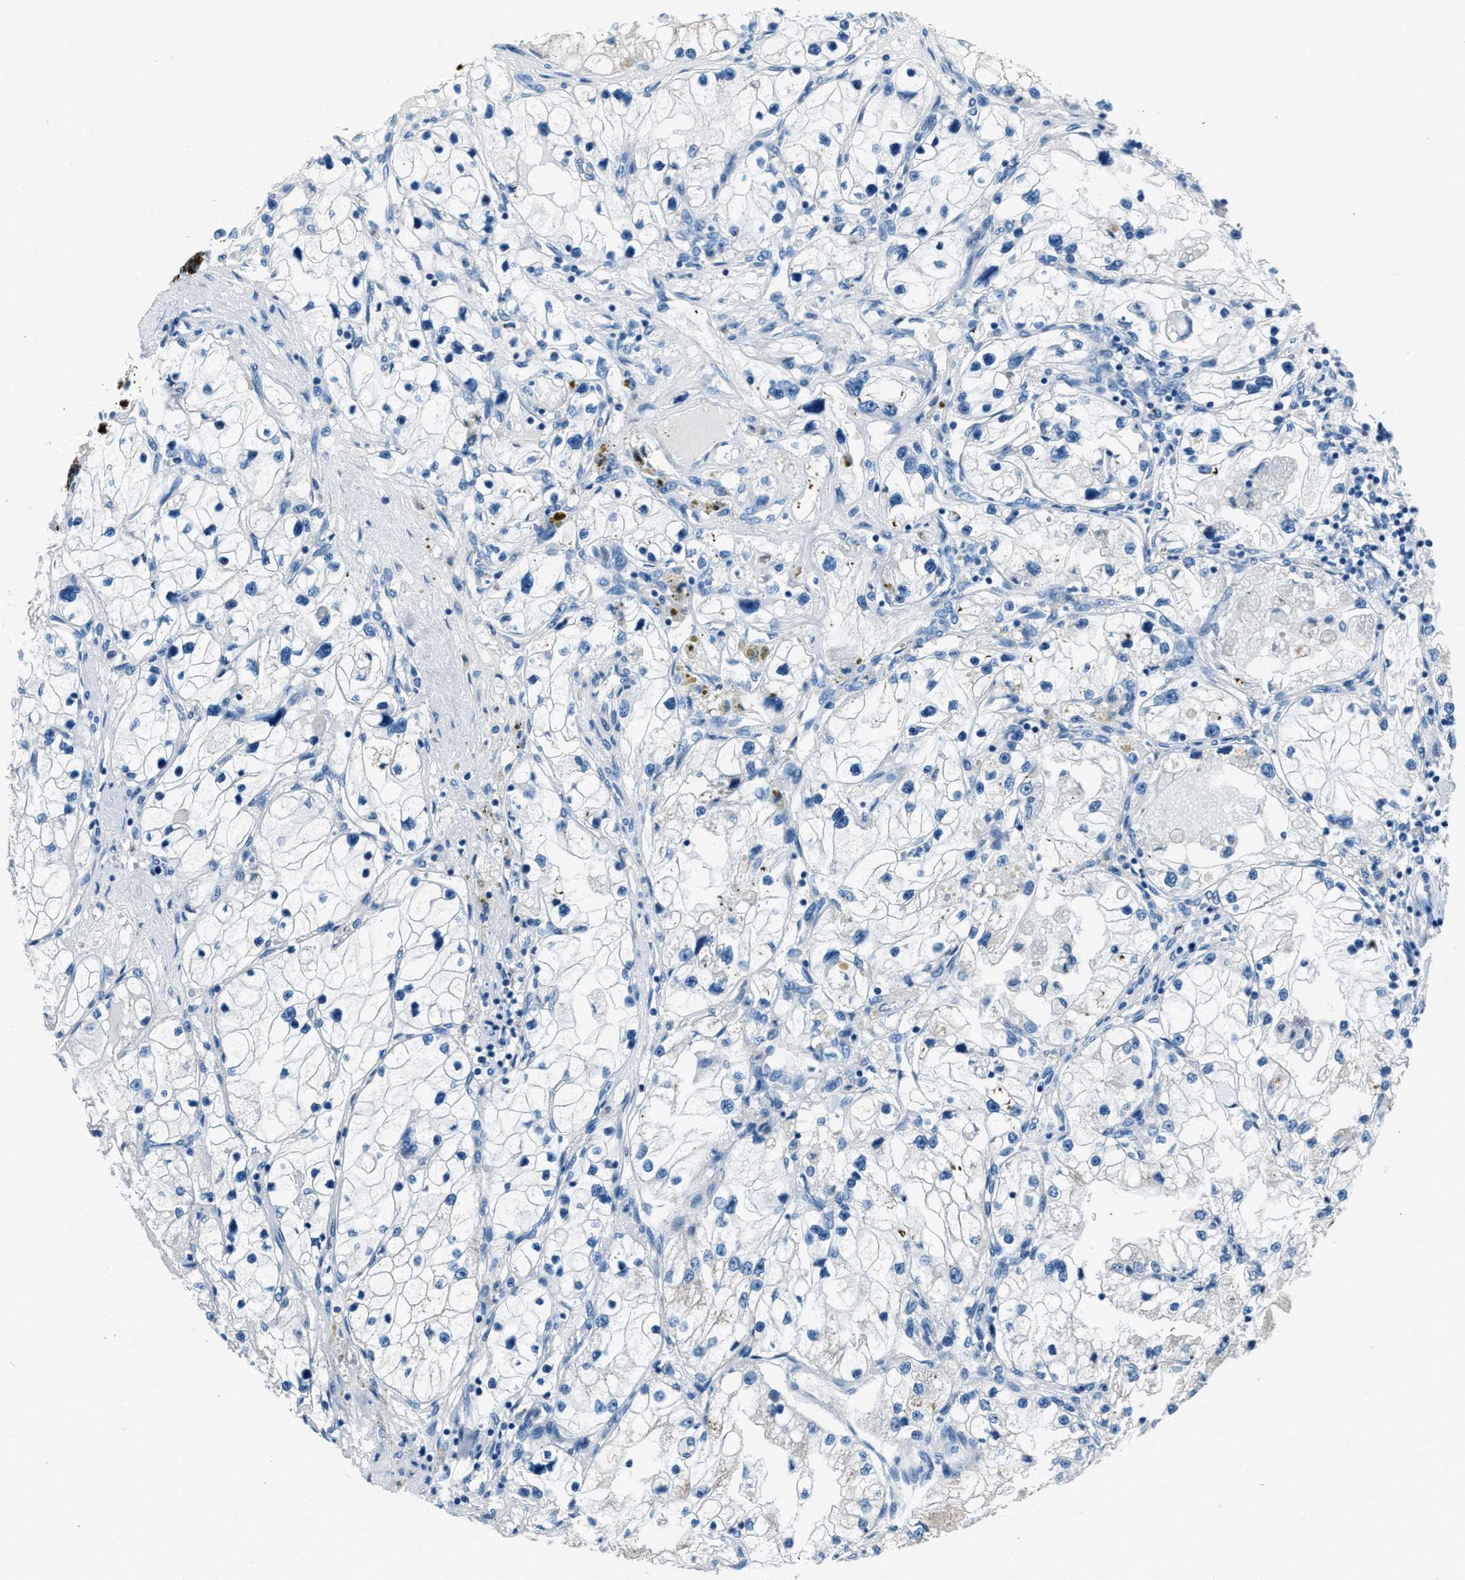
{"staining": {"intensity": "negative", "quantity": "none", "location": "none"}, "tissue": "renal cancer", "cell_type": "Tumor cells", "image_type": "cancer", "snomed": [{"axis": "morphology", "description": "Adenocarcinoma, NOS"}, {"axis": "topography", "description": "Kidney"}], "caption": "Renal cancer (adenocarcinoma) stained for a protein using IHC exhibits no positivity tumor cells.", "gene": "AMACR", "patient": {"sex": "male", "age": 68}}